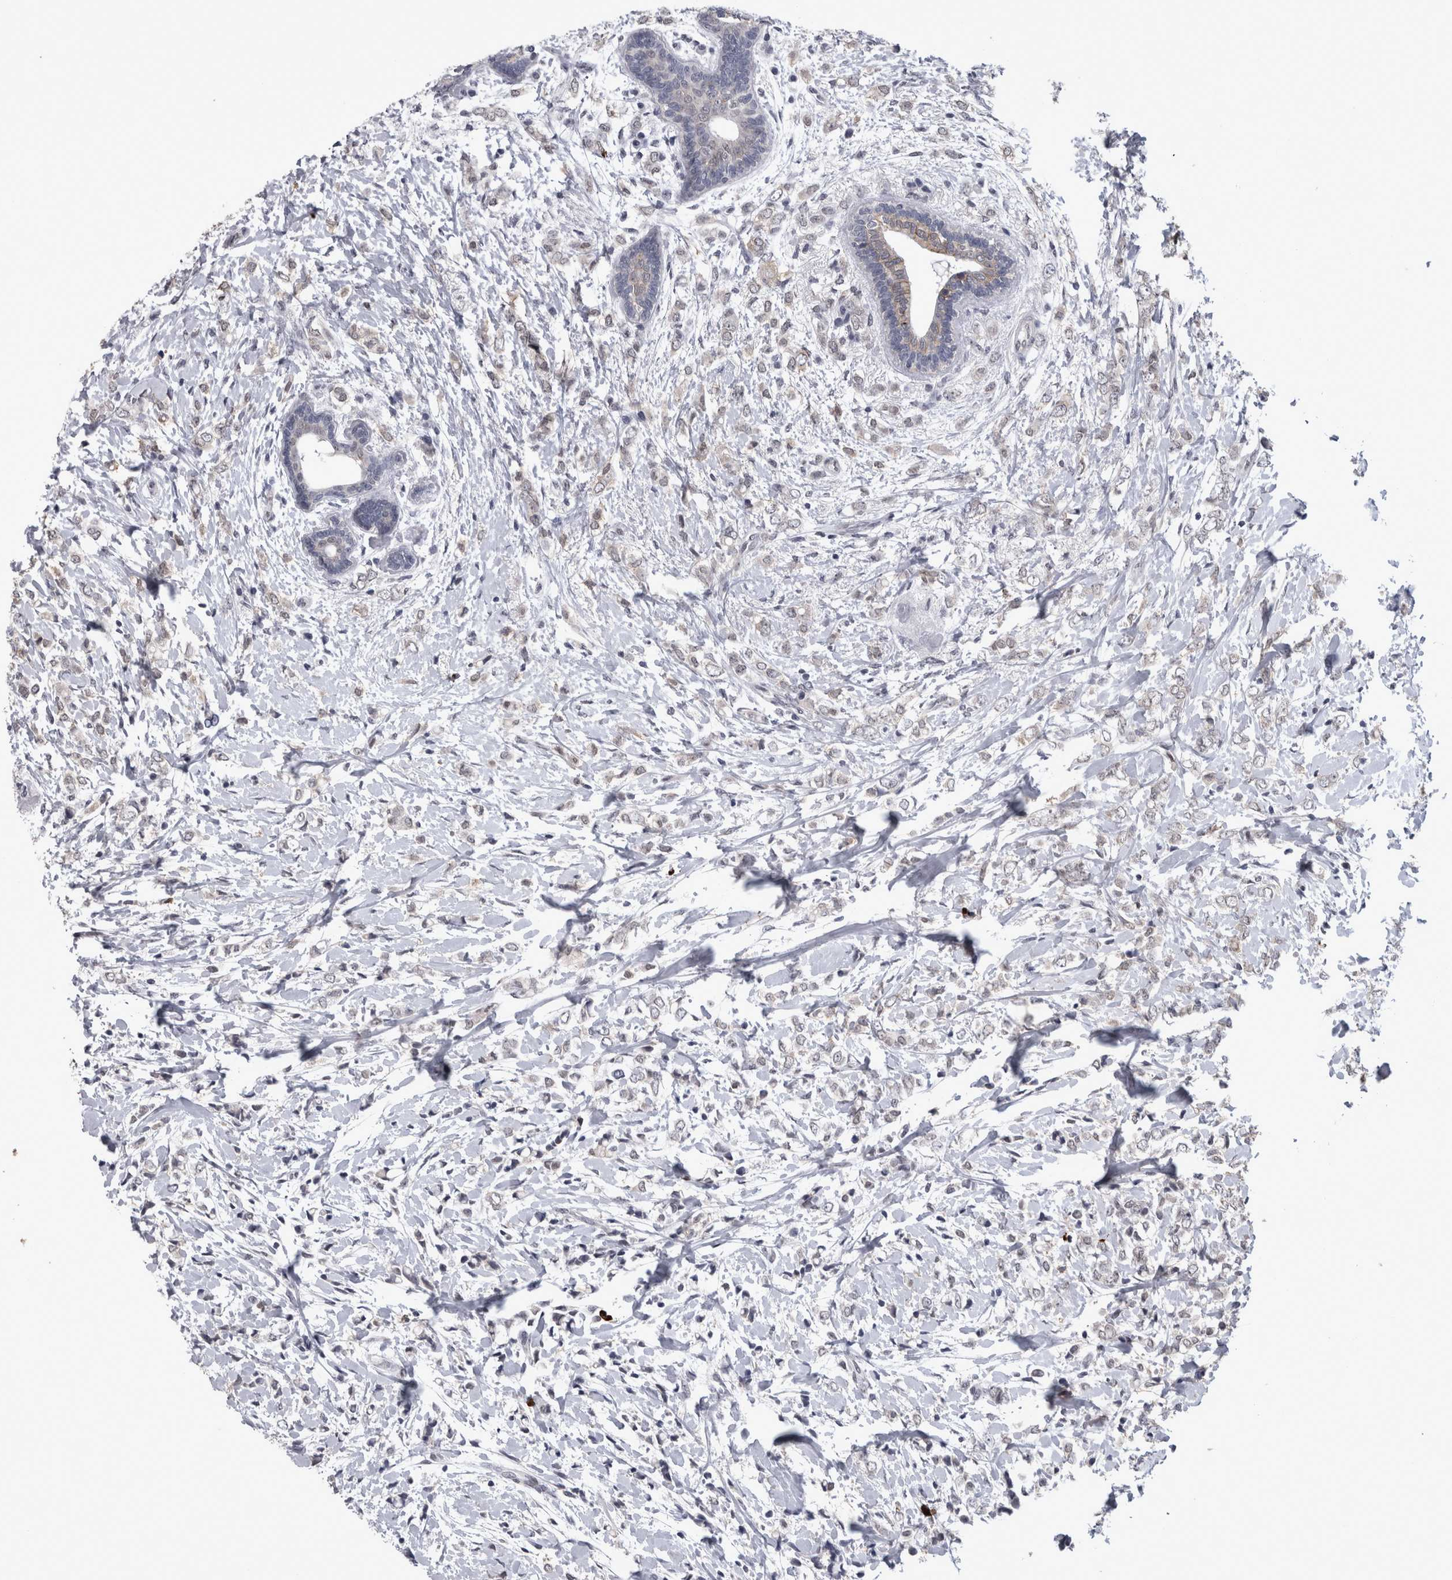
{"staining": {"intensity": "negative", "quantity": "none", "location": "none"}, "tissue": "breast cancer", "cell_type": "Tumor cells", "image_type": "cancer", "snomed": [{"axis": "morphology", "description": "Normal tissue, NOS"}, {"axis": "morphology", "description": "Lobular carcinoma"}, {"axis": "topography", "description": "Breast"}], "caption": "An immunohistochemistry micrograph of lobular carcinoma (breast) is shown. There is no staining in tumor cells of lobular carcinoma (breast).", "gene": "PEBP4", "patient": {"sex": "female", "age": 47}}